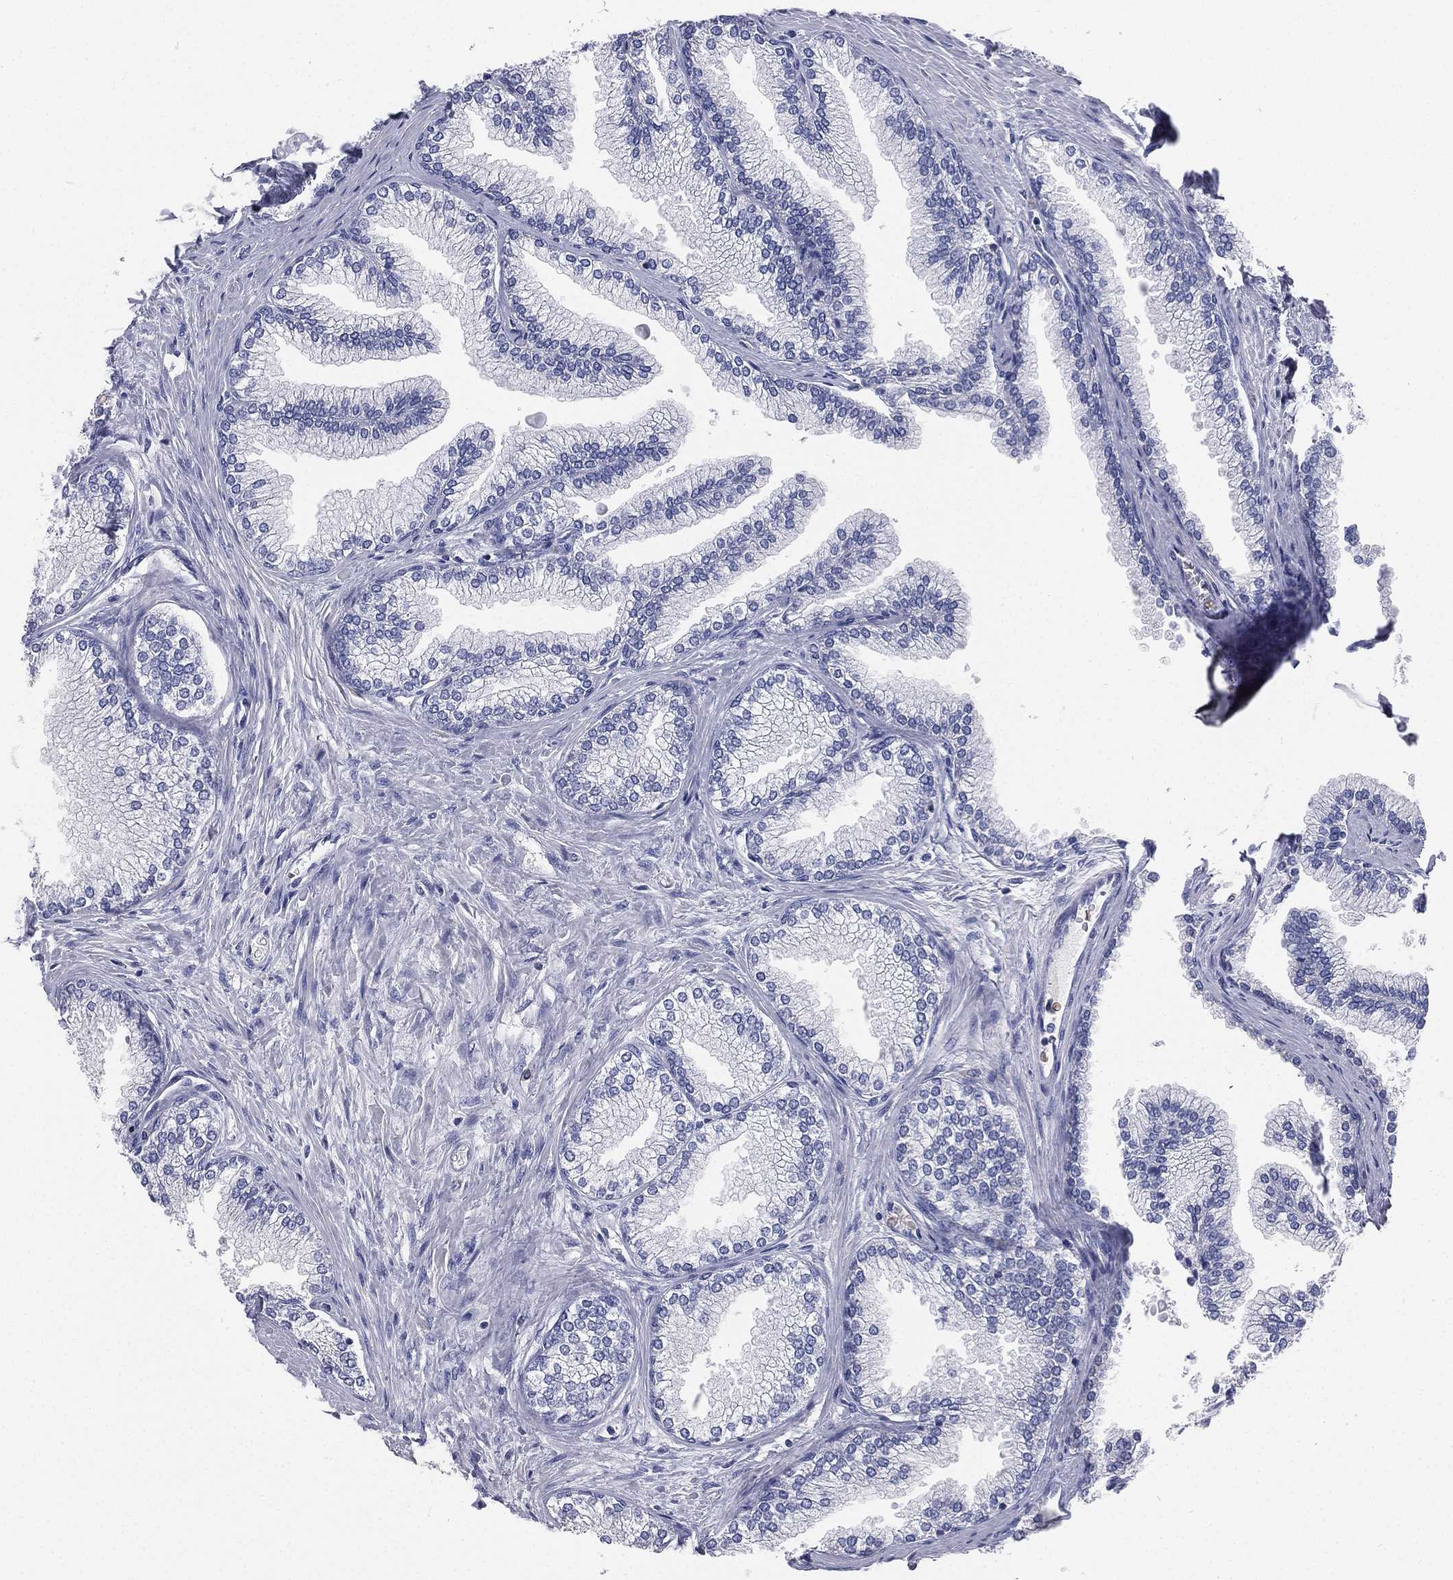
{"staining": {"intensity": "negative", "quantity": "none", "location": "none"}, "tissue": "prostate", "cell_type": "Glandular cells", "image_type": "normal", "snomed": [{"axis": "morphology", "description": "Normal tissue, NOS"}, {"axis": "topography", "description": "Prostate"}], "caption": "Image shows no significant protein positivity in glandular cells of normal prostate.", "gene": "CD3D", "patient": {"sex": "male", "age": 72}}